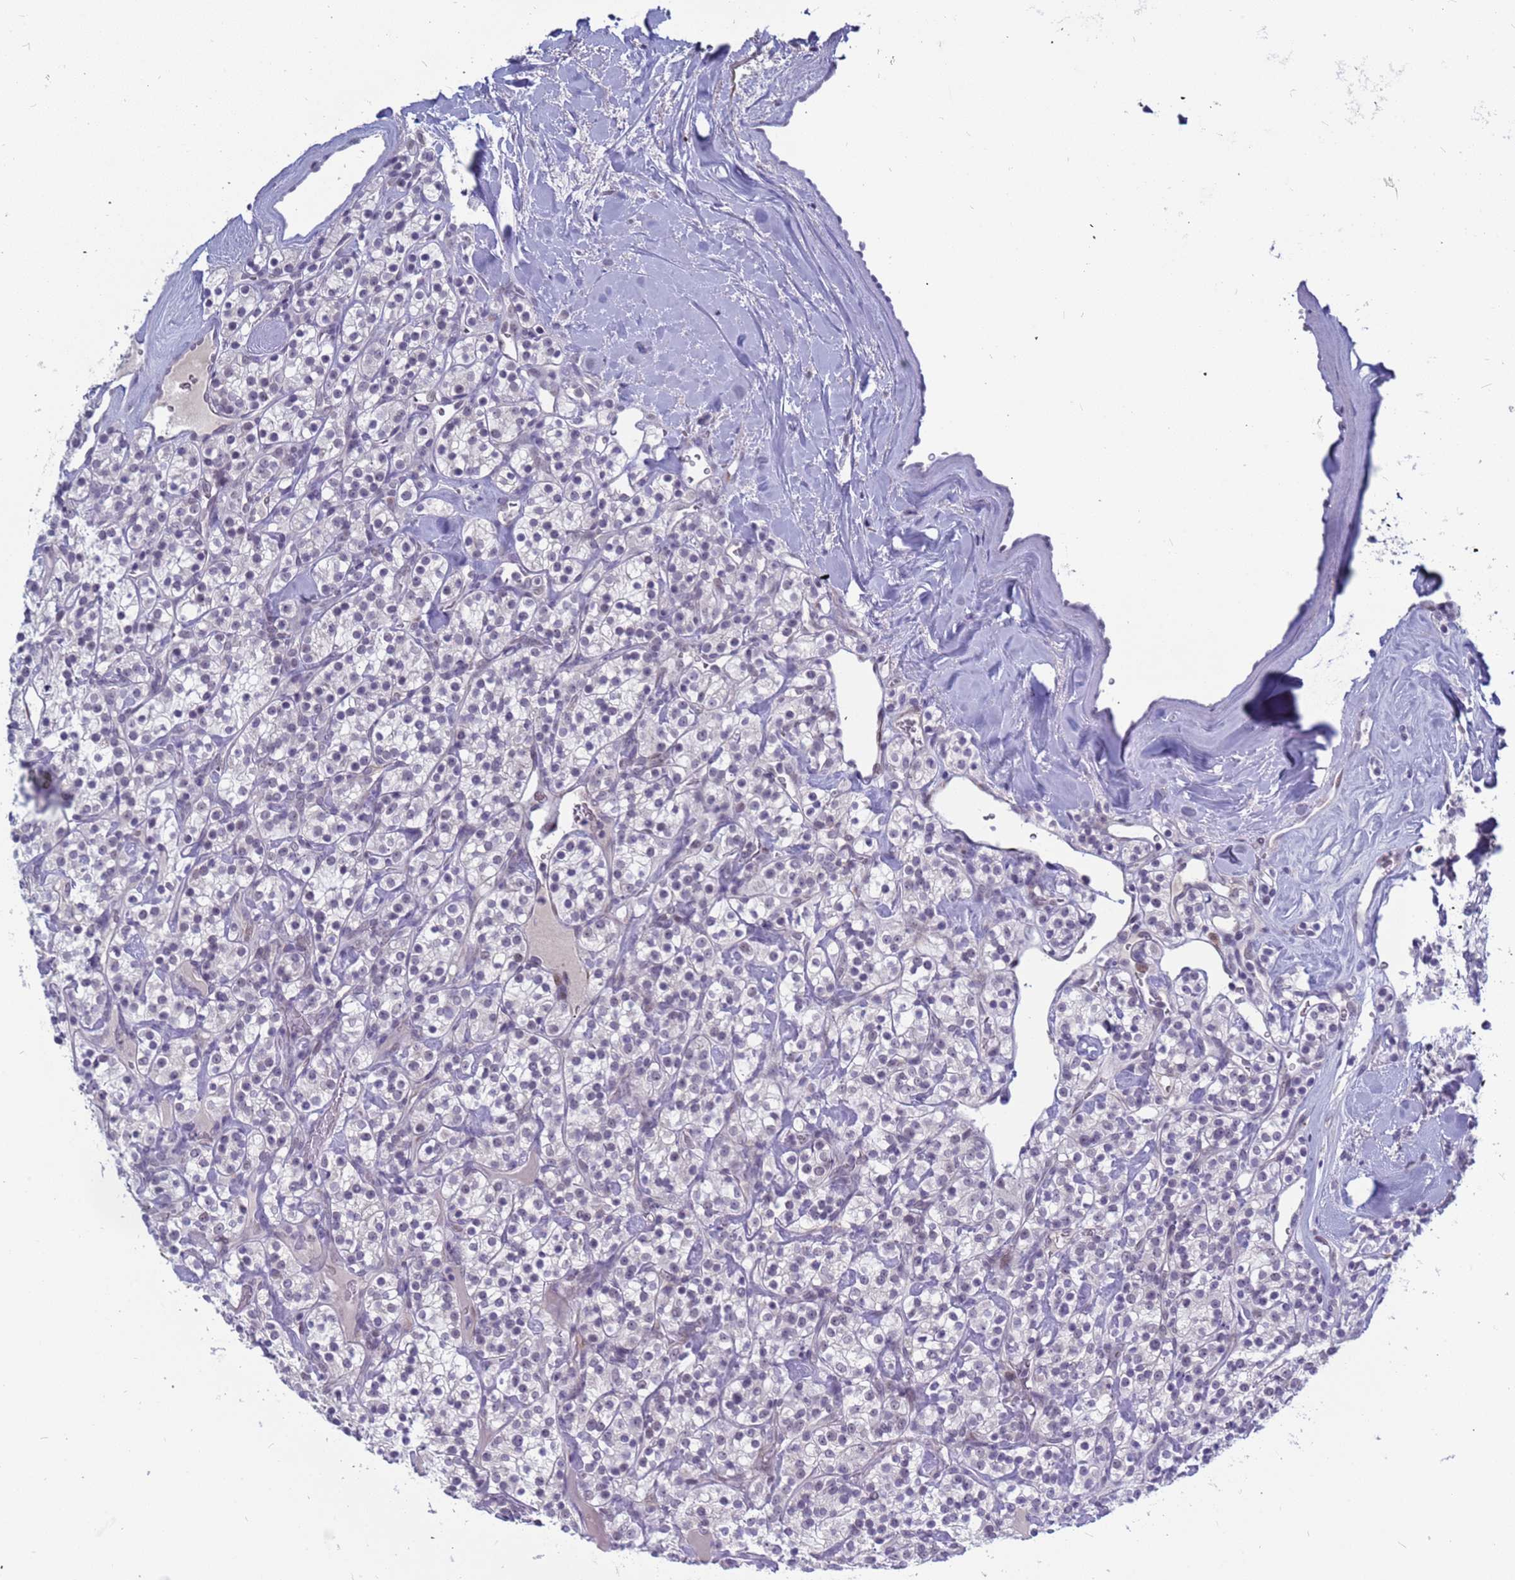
{"staining": {"intensity": "negative", "quantity": "none", "location": "none"}, "tissue": "renal cancer", "cell_type": "Tumor cells", "image_type": "cancer", "snomed": [{"axis": "morphology", "description": "Adenocarcinoma, NOS"}, {"axis": "topography", "description": "Kidney"}], "caption": "Immunohistochemistry (IHC) image of renal adenocarcinoma stained for a protein (brown), which demonstrates no expression in tumor cells.", "gene": "CXorf65", "patient": {"sex": "male", "age": 77}}